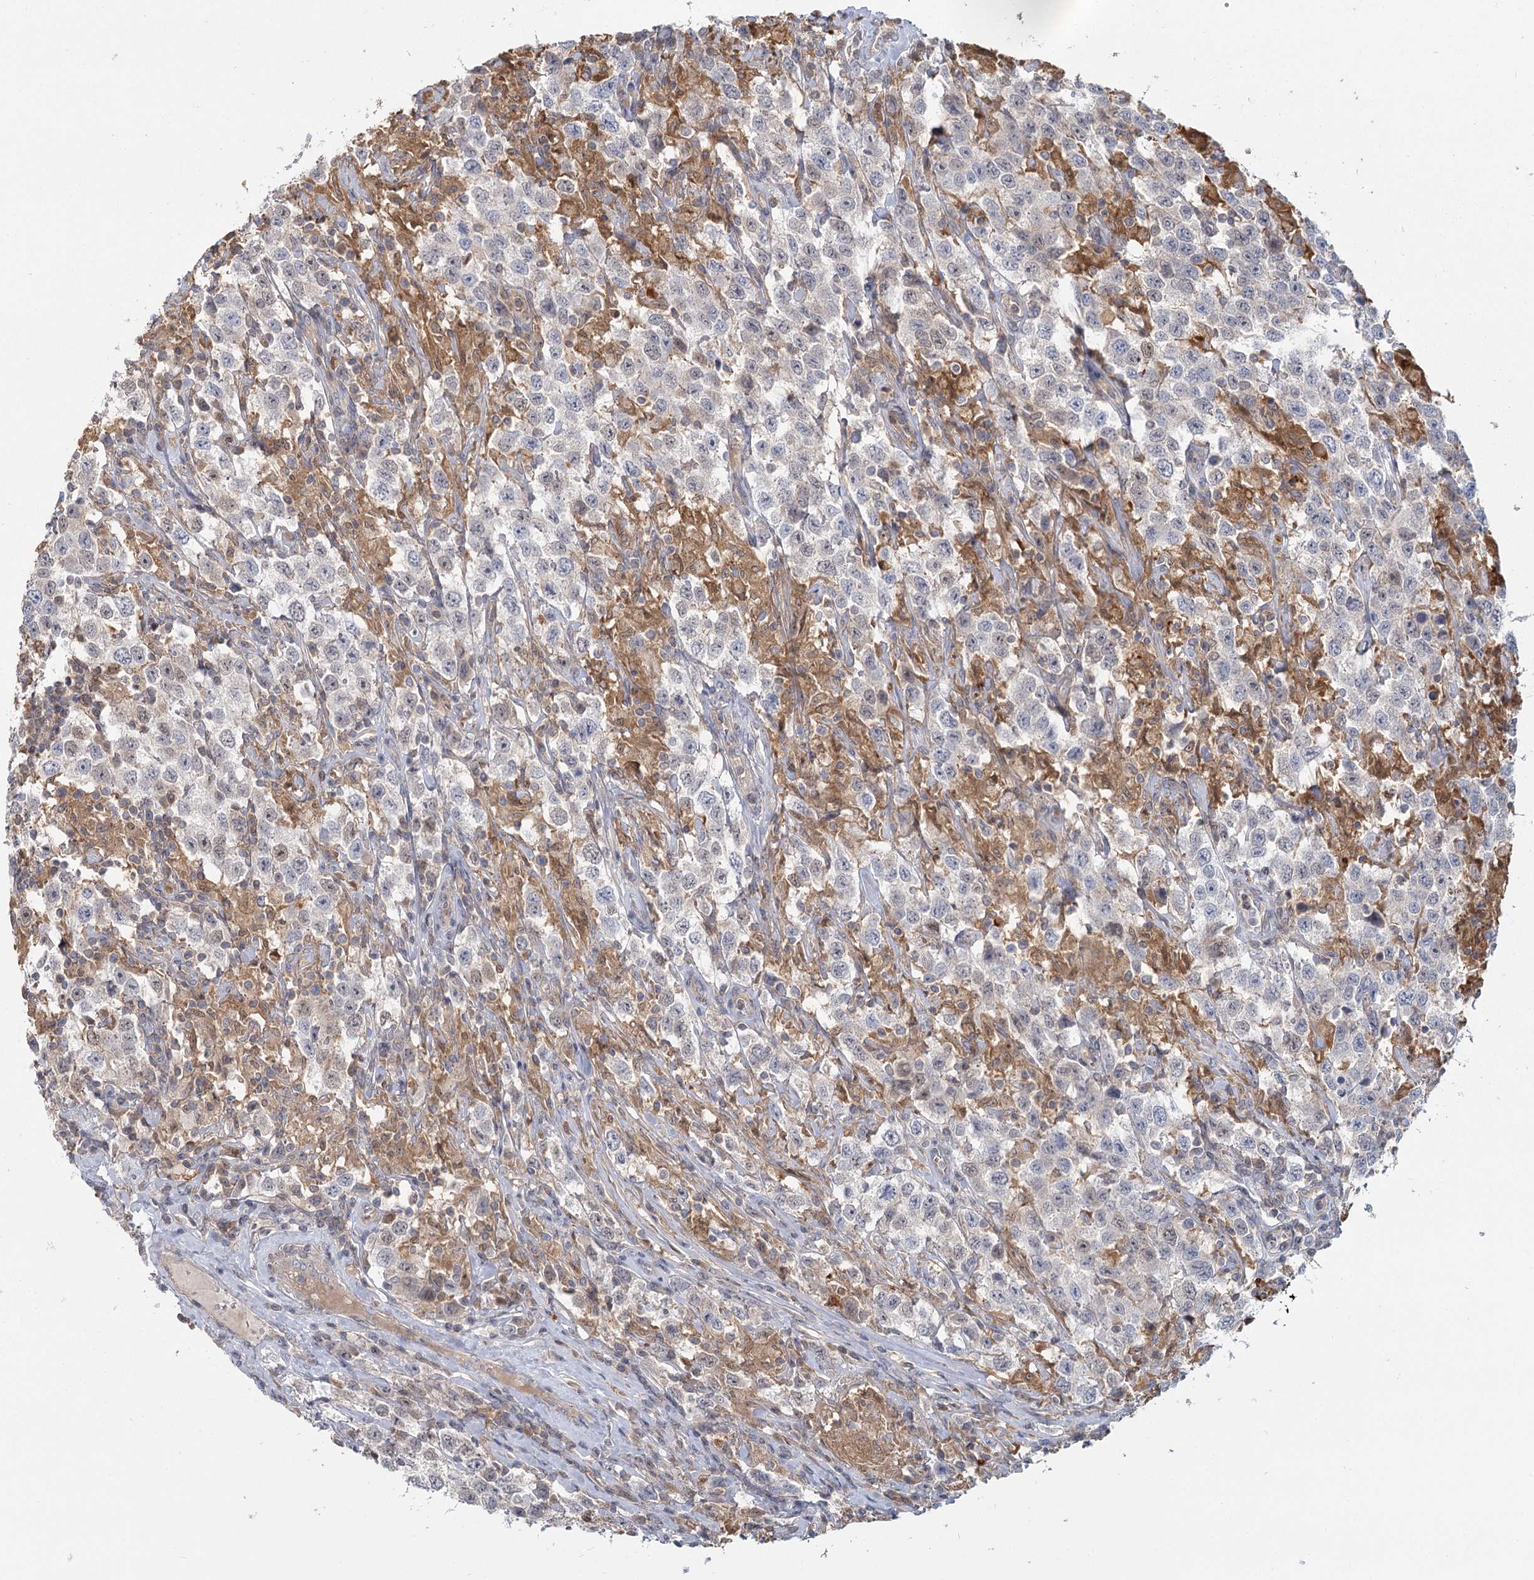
{"staining": {"intensity": "negative", "quantity": "none", "location": "none"}, "tissue": "testis cancer", "cell_type": "Tumor cells", "image_type": "cancer", "snomed": [{"axis": "morphology", "description": "Seminoma, NOS"}, {"axis": "topography", "description": "Testis"}], "caption": "The IHC image has no significant positivity in tumor cells of testis cancer (seminoma) tissue.", "gene": "USP11", "patient": {"sex": "male", "age": 41}}